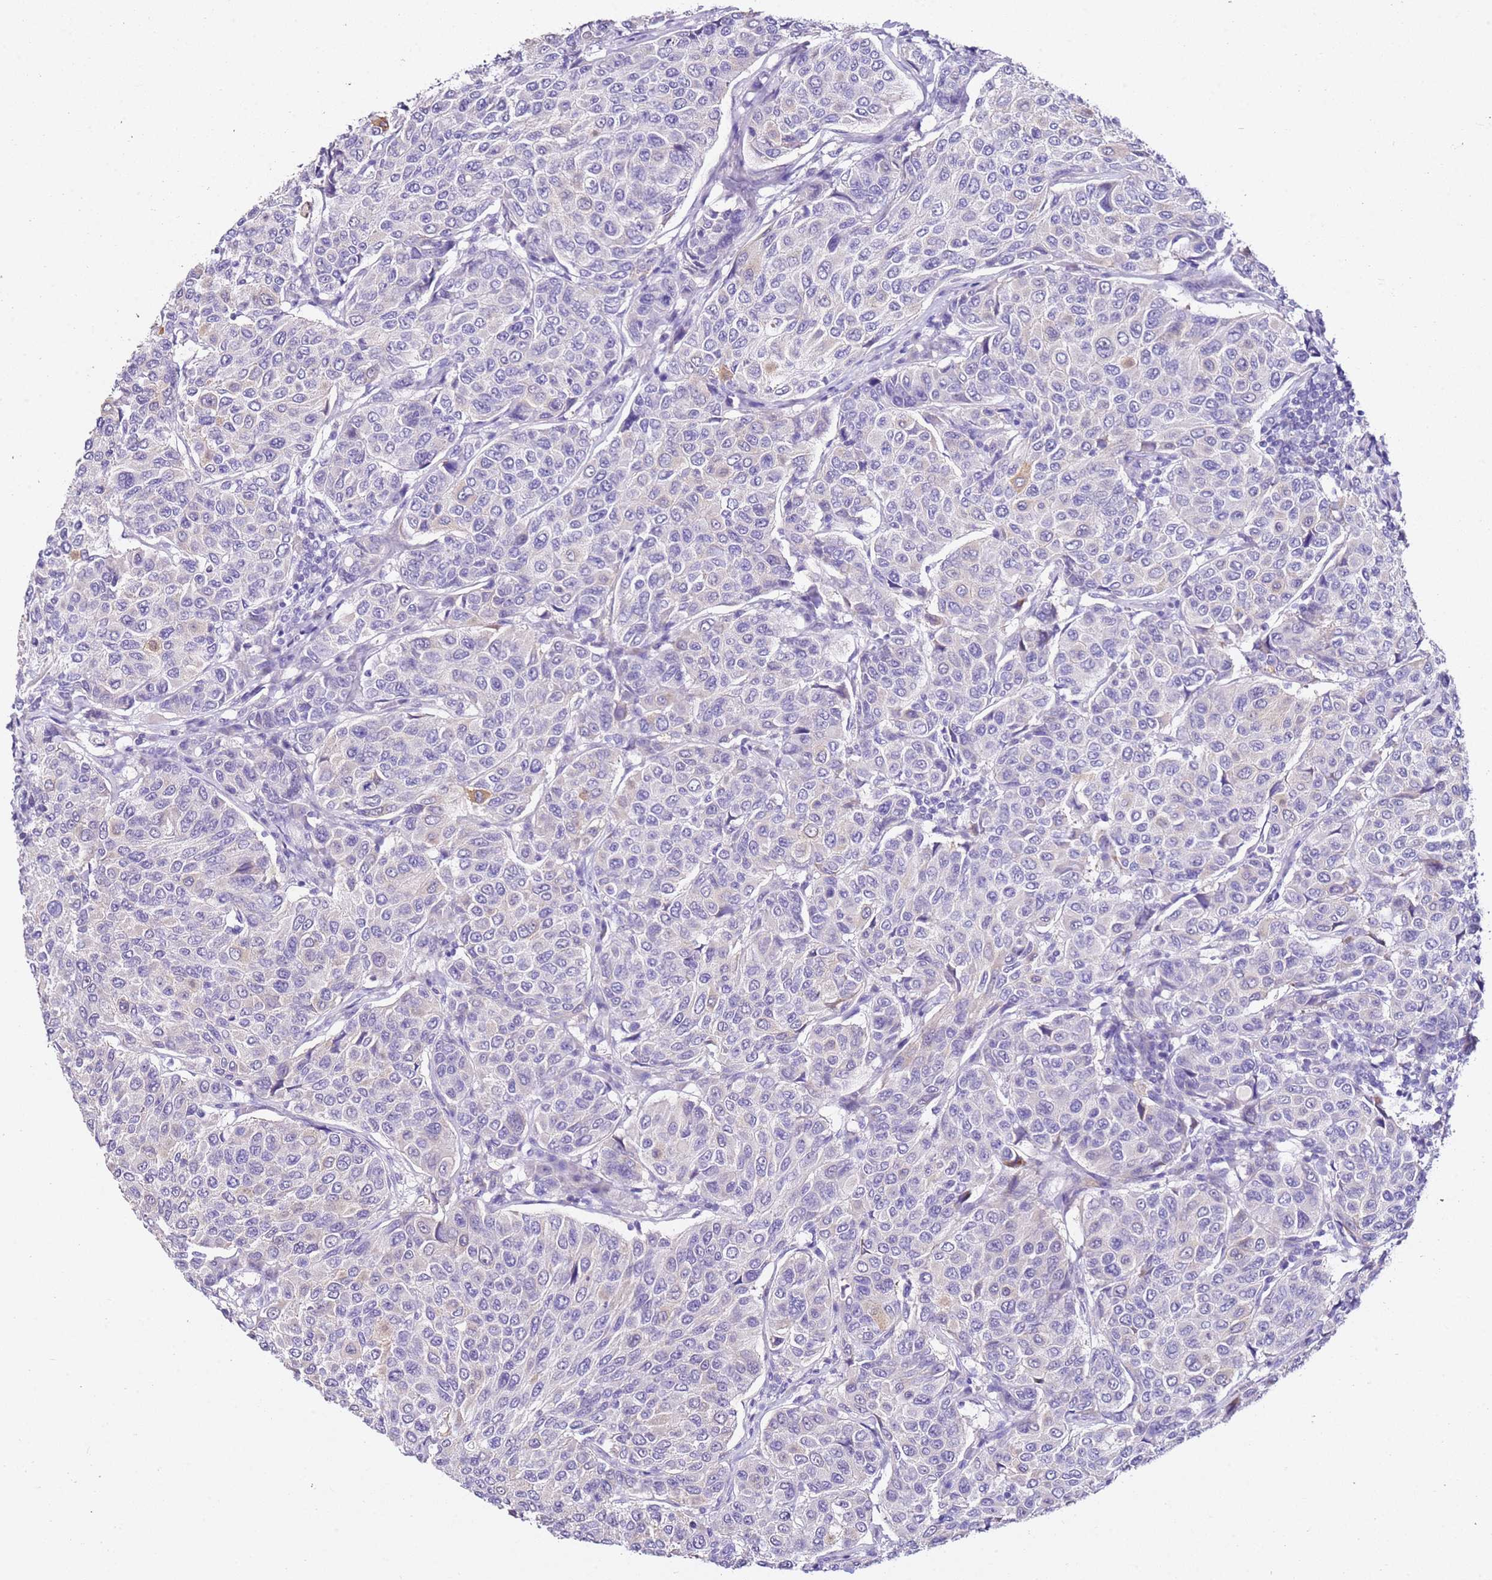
{"staining": {"intensity": "negative", "quantity": "none", "location": "none"}, "tissue": "breast cancer", "cell_type": "Tumor cells", "image_type": "cancer", "snomed": [{"axis": "morphology", "description": "Duct carcinoma"}, {"axis": "topography", "description": "Breast"}], "caption": "Breast cancer stained for a protein using immunohistochemistry (IHC) demonstrates no staining tumor cells.", "gene": "HGD", "patient": {"sex": "female", "age": 55}}